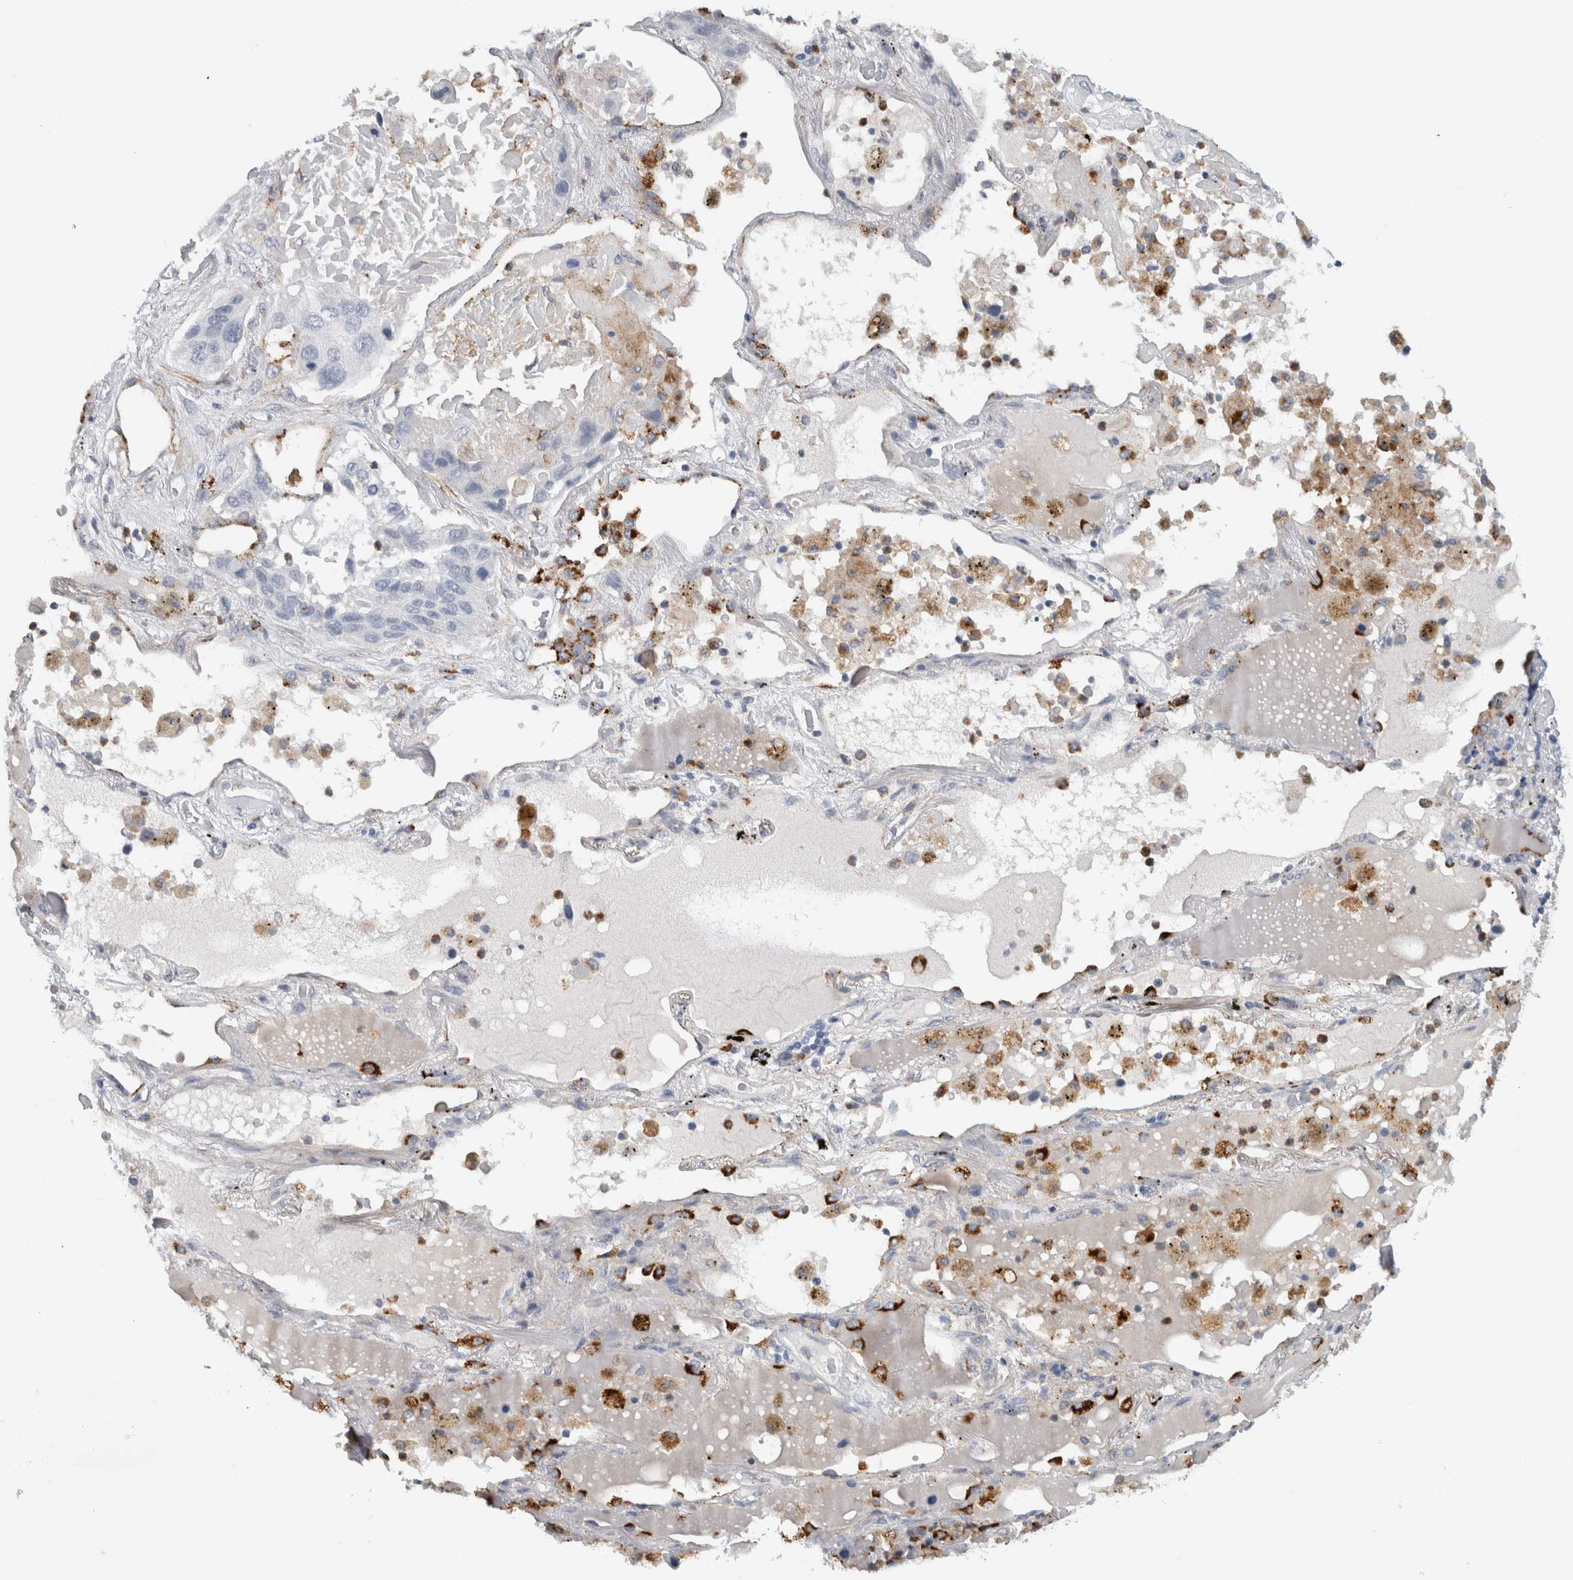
{"staining": {"intensity": "negative", "quantity": "none", "location": "none"}, "tissue": "lung cancer", "cell_type": "Tumor cells", "image_type": "cancer", "snomed": [{"axis": "morphology", "description": "Squamous cell carcinoma, NOS"}, {"axis": "topography", "description": "Lung"}], "caption": "Tumor cells are negative for brown protein staining in lung cancer (squamous cell carcinoma).", "gene": "CD63", "patient": {"sex": "male", "age": 57}}